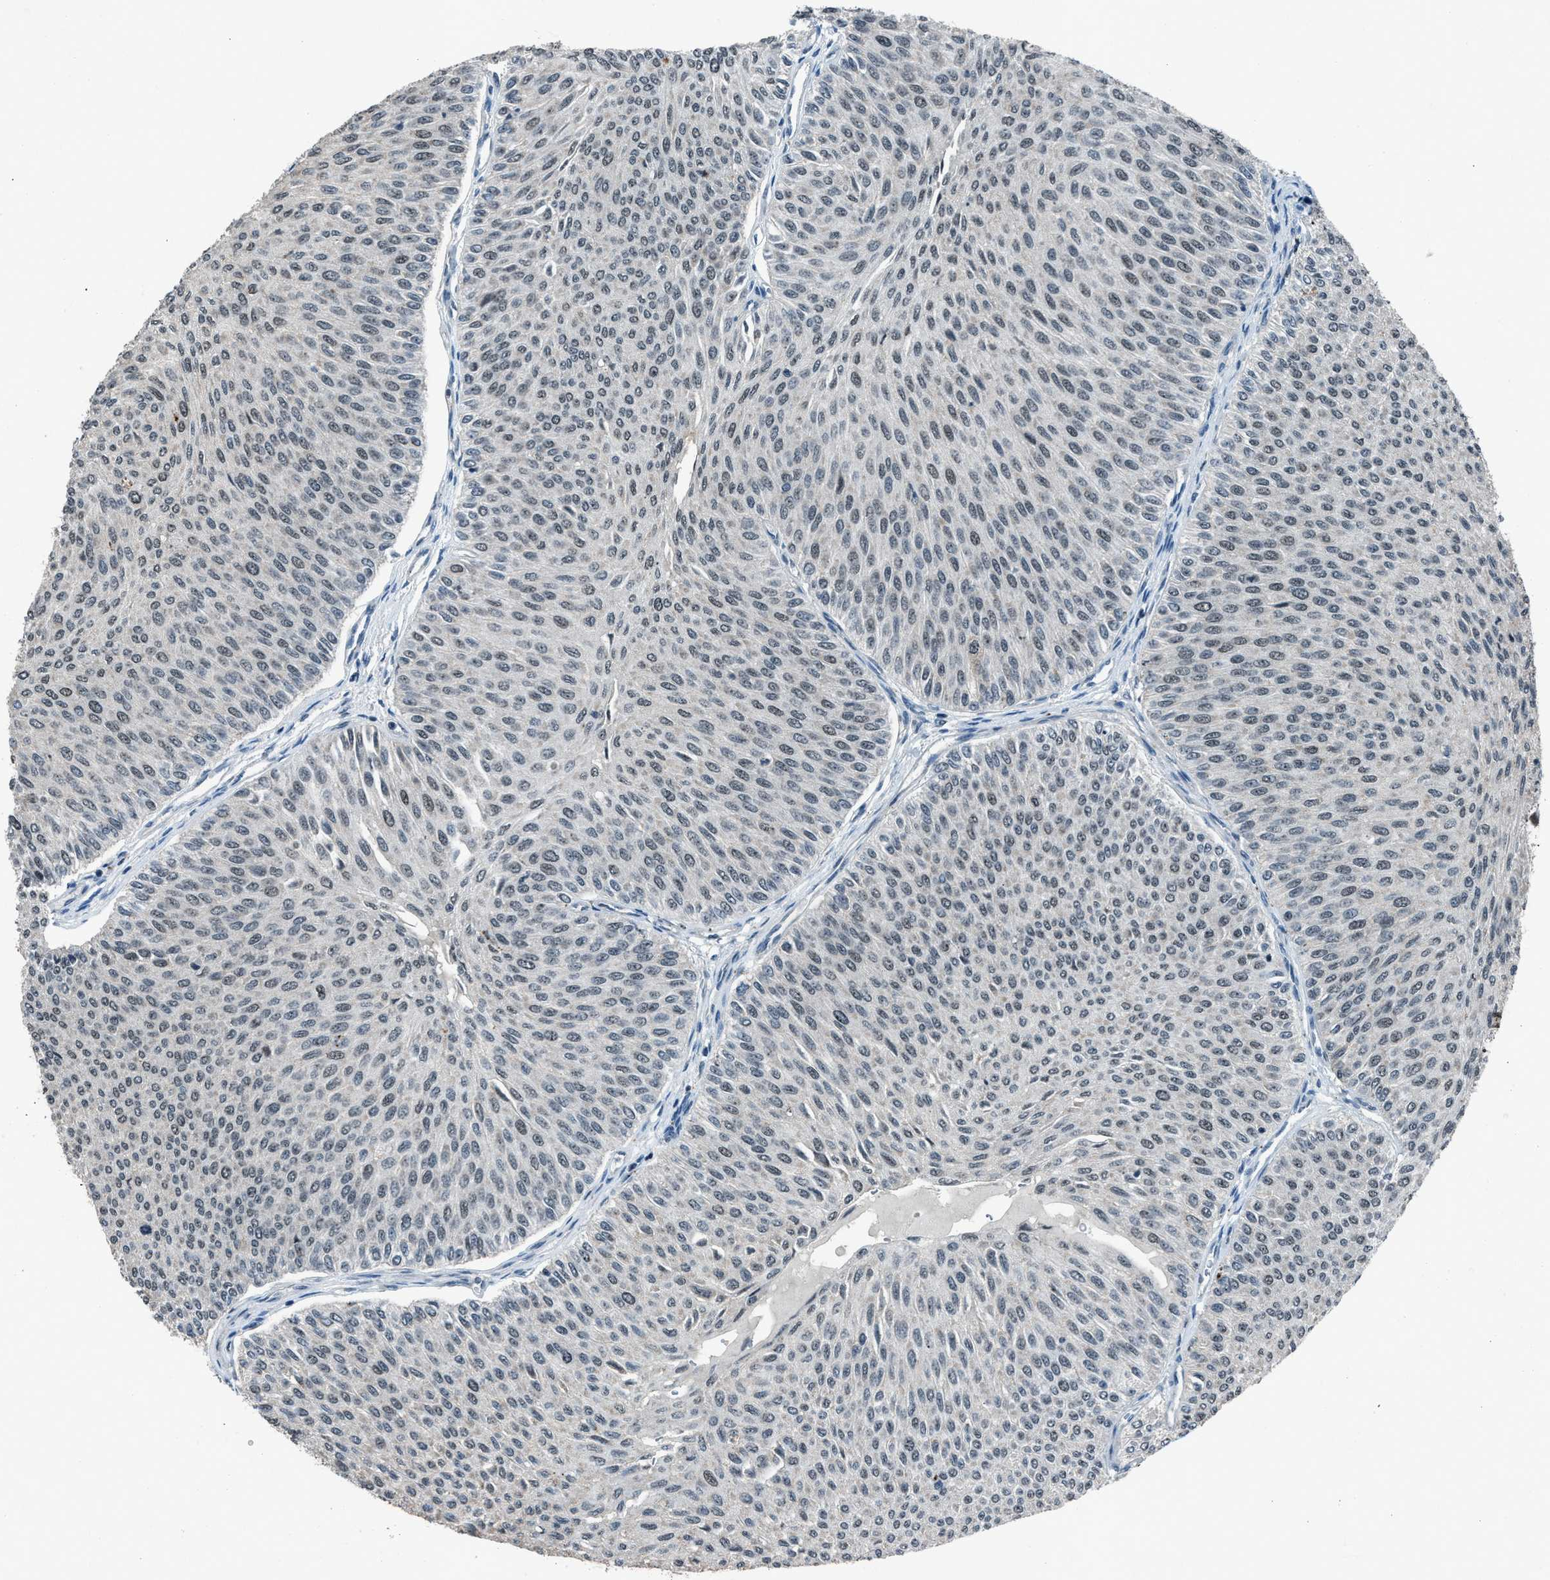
{"staining": {"intensity": "negative", "quantity": "none", "location": "none"}, "tissue": "urothelial cancer", "cell_type": "Tumor cells", "image_type": "cancer", "snomed": [{"axis": "morphology", "description": "Urothelial carcinoma, Low grade"}, {"axis": "topography", "description": "Urinary bladder"}], "caption": "Photomicrograph shows no protein positivity in tumor cells of urothelial carcinoma (low-grade) tissue. (Stains: DAB IHC with hematoxylin counter stain, Microscopy: brightfield microscopy at high magnification).", "gene": "ADCY1", "patient": {"sex": "male", "age": 78}}